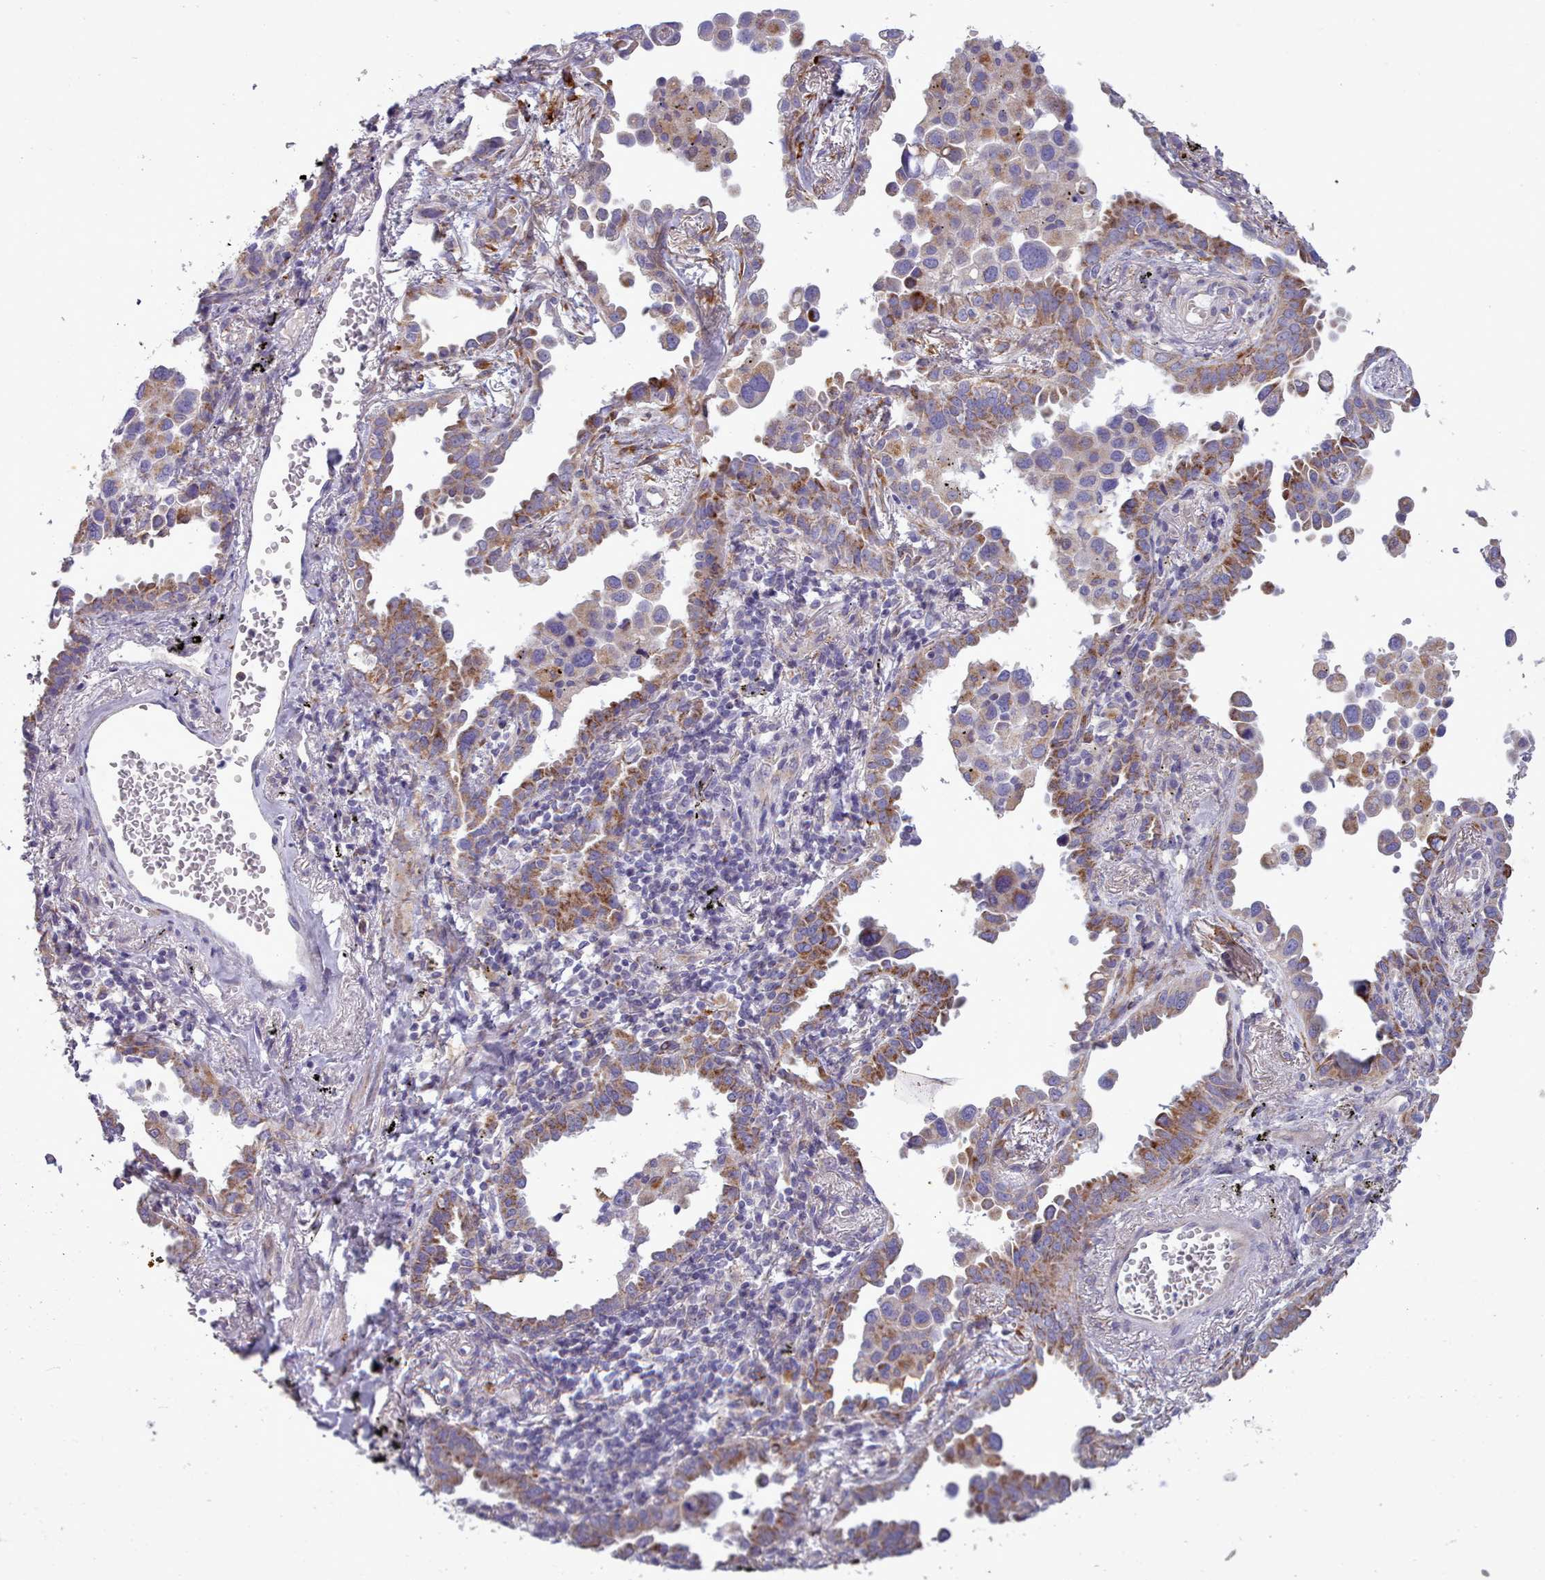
{"staining": {"intensity": "moderate", "quantity": "<25%", "location": "cytoplasmic/membranous"}, "tissue": "lung cancer", "cell_type": "Tumor cells", "image_type": "cancer", "snomed": [{"axis": "morphology", "description": "Adenocarcinoma, NOS"}, {"axis": "topography", "description": "Lung"}], "caption": "Lung cancer (adenocarcinoma) stained with DAB (3,3'-diaminobenzidine) immunohistochemistry (IHC) displays low levels of moderate cytoplasmic/membranous staining in approximately <25% of tumor cells.", "gene": "FKBP10", "patient": {"sex": "male", "age": 67}}